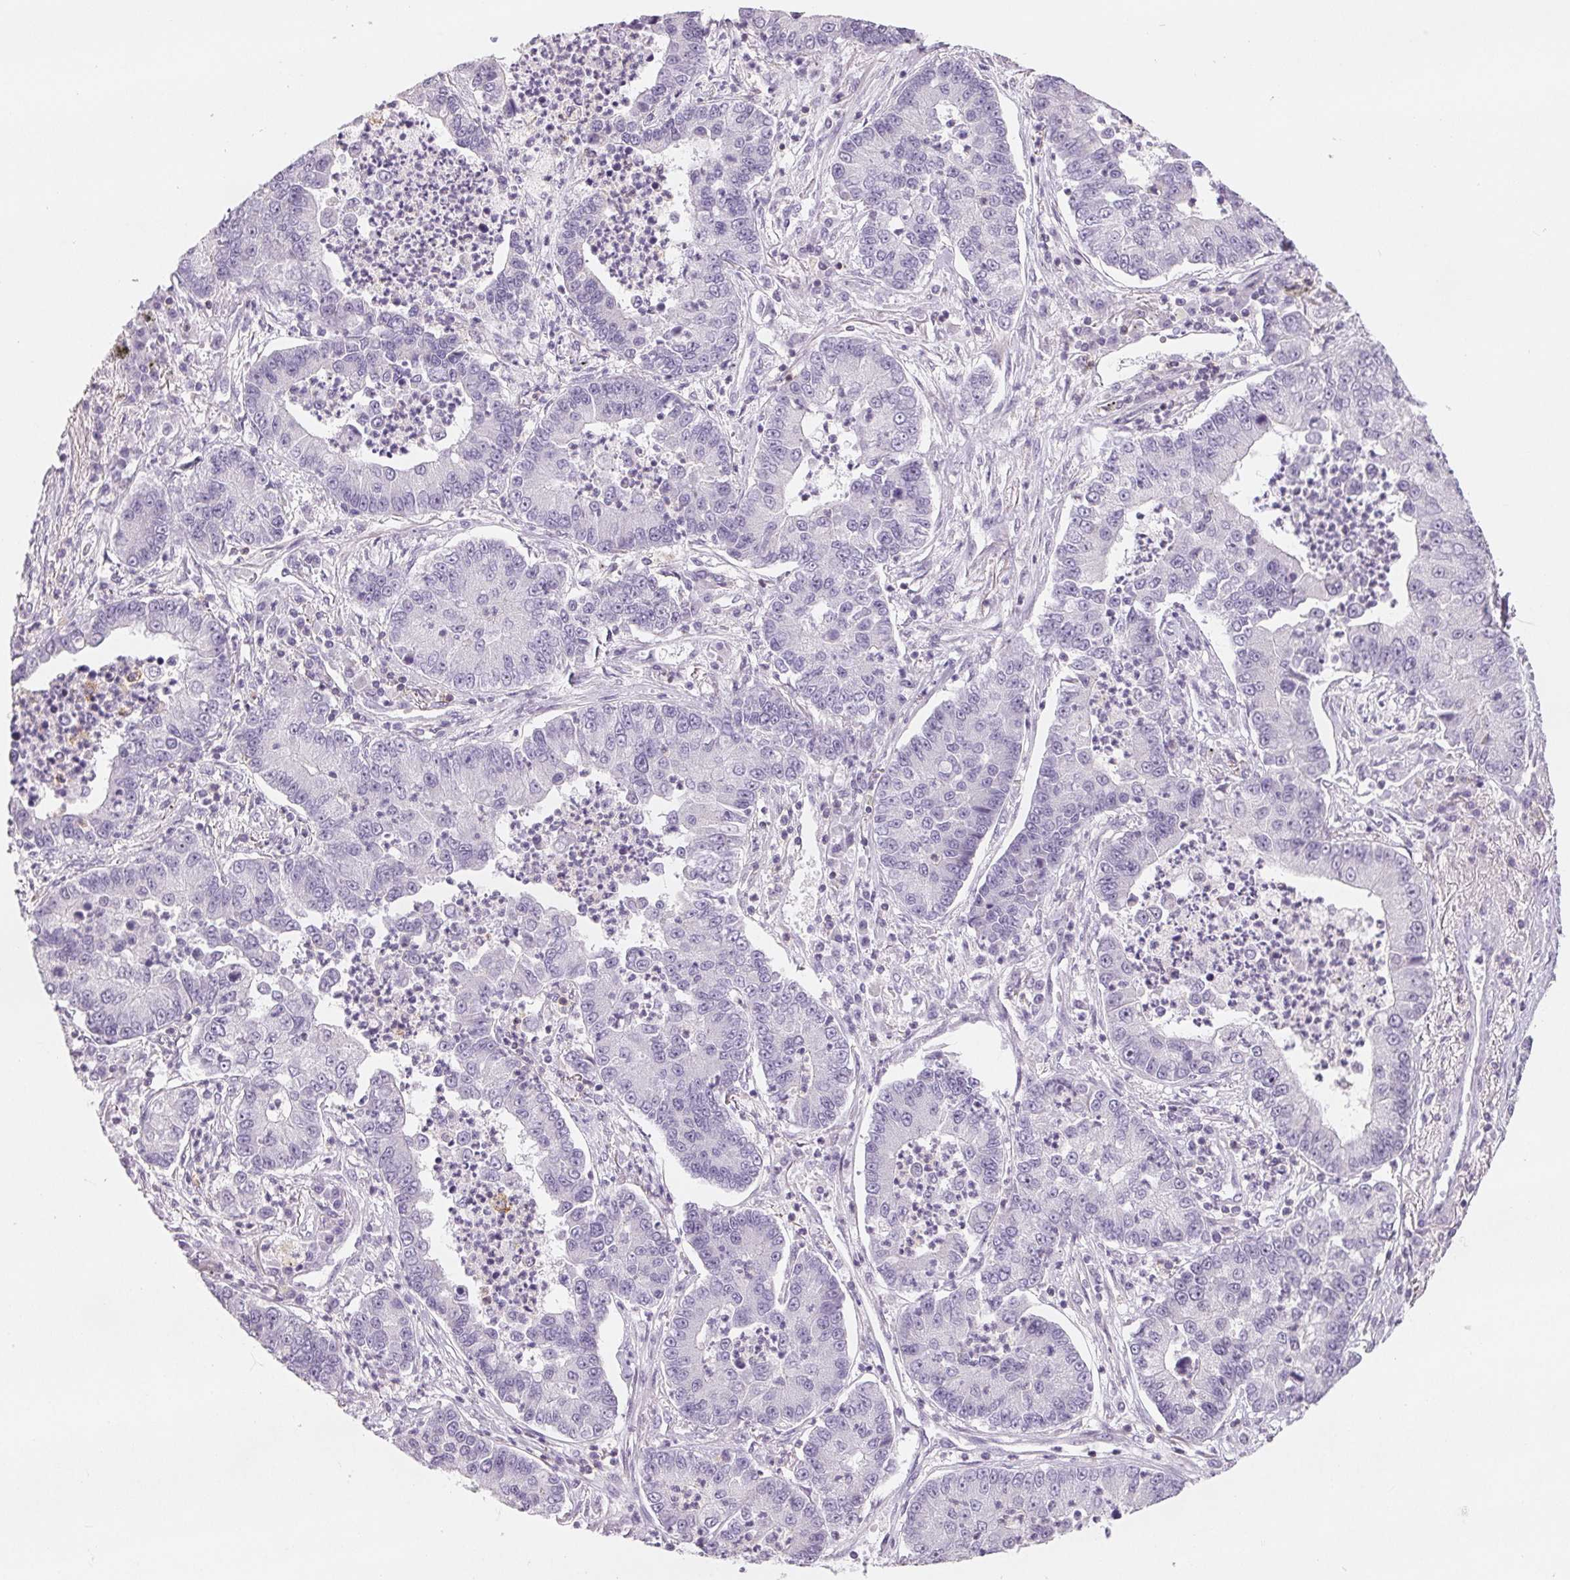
{"staining": {"intensity": "negative", "quantity": "none", "location": "none"}, "tissue": "lung cancer", "cell_type": "Tumor cells", "image_type": "cancer", "snomed": [{"axis": "morphology", "description": "Adenocarcinoma, NOS"}, {"axis": "topography", "description": "Lung"}], "caption": "Immunohistochemistry (IHC) of lung cancer shows no staining in tumor cells.", "gene": "CD69", "patient": {"sex": "female", "age": 57}}